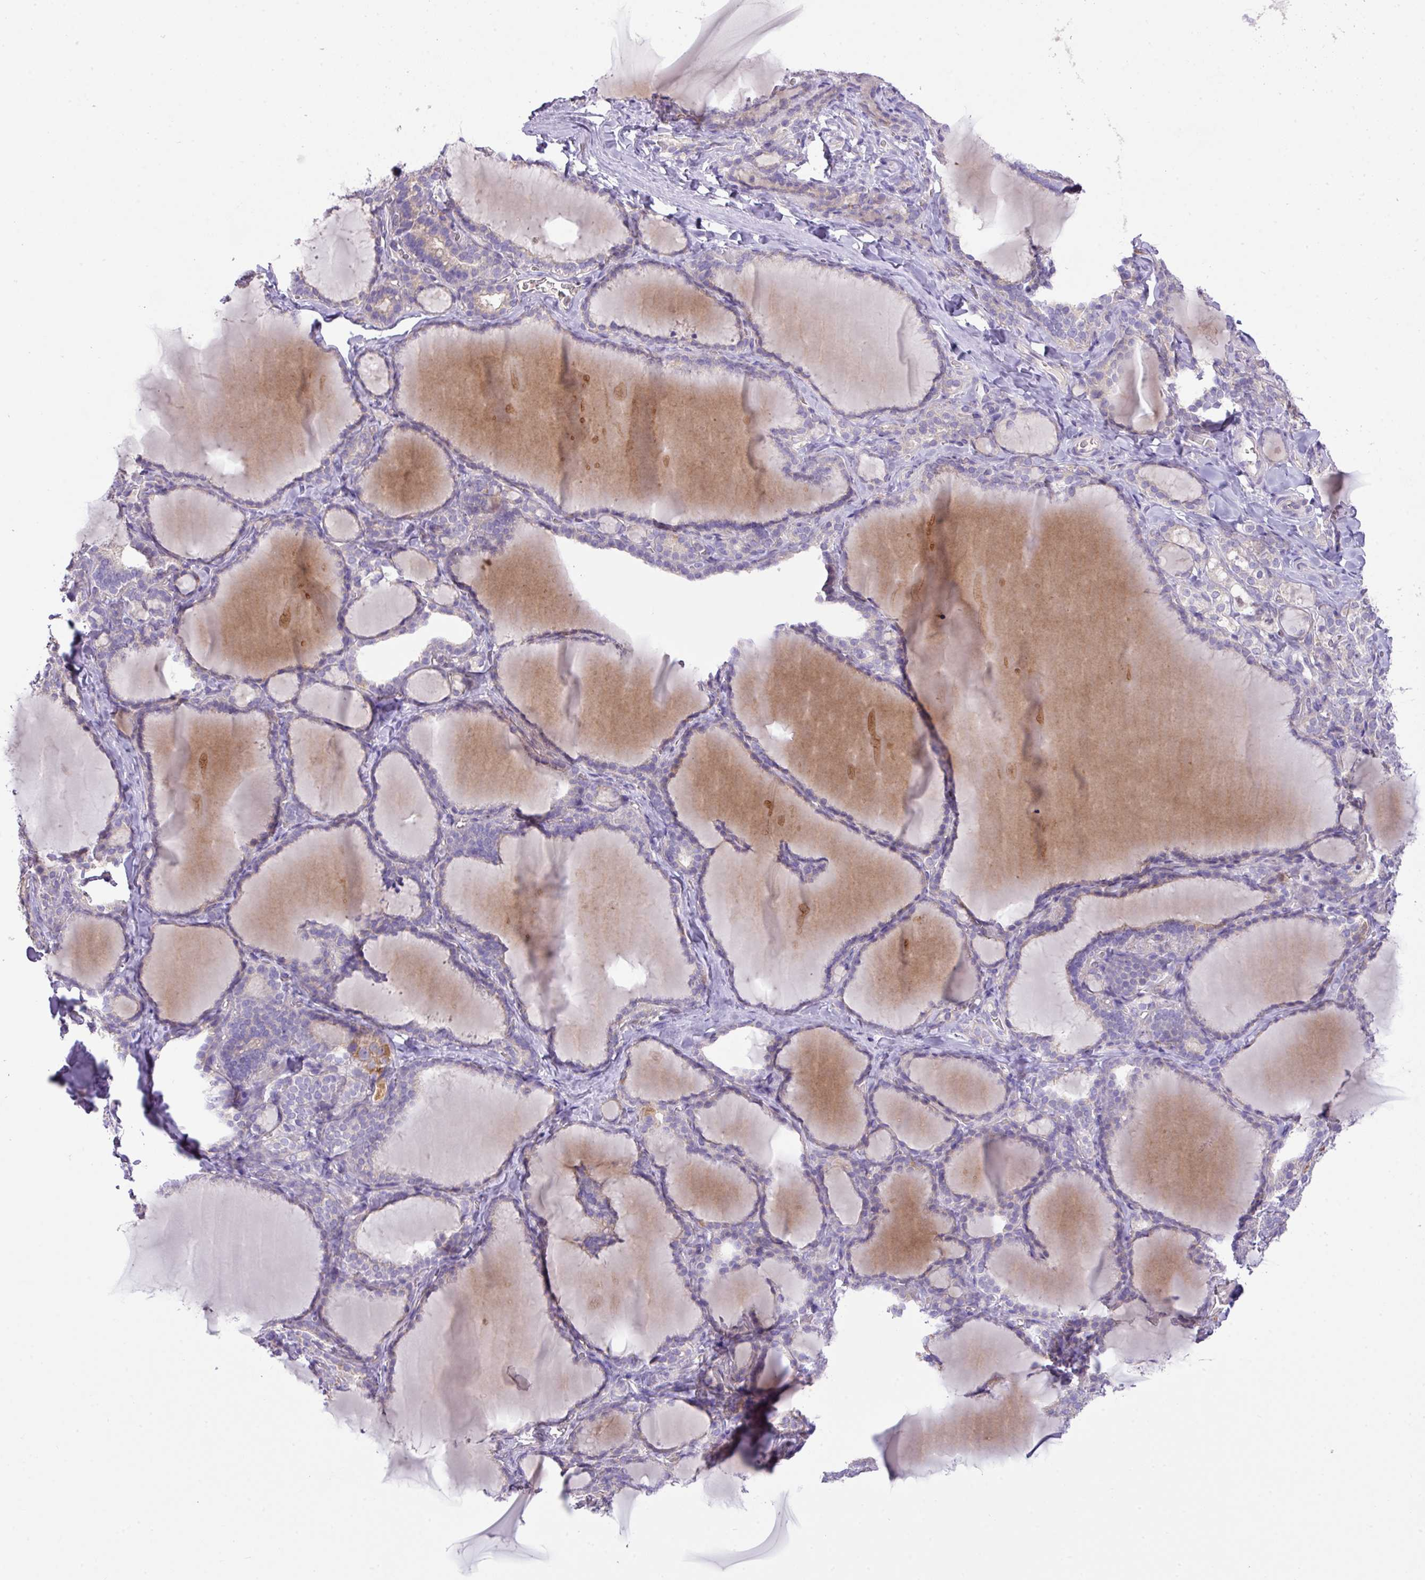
{"staining": {"intensity": "negative", "quantity": "none", "location": "none"}, "tissue": "thyroid gland", "cell_type": "Glandular cells", "image_type": "normal", "snomed": [{"axis": "morphology", "description": "Normal tissue, NOS"}, {"axis": "topography", "description": "Thyroid gland"}], "caption": "An IHC photomicrograph of normal thyroid gland is shown. There is no staining in glandular cells of thyroid gland.", "gene": "ZNF394", "patient": {"sex": "female", "age": 31}}